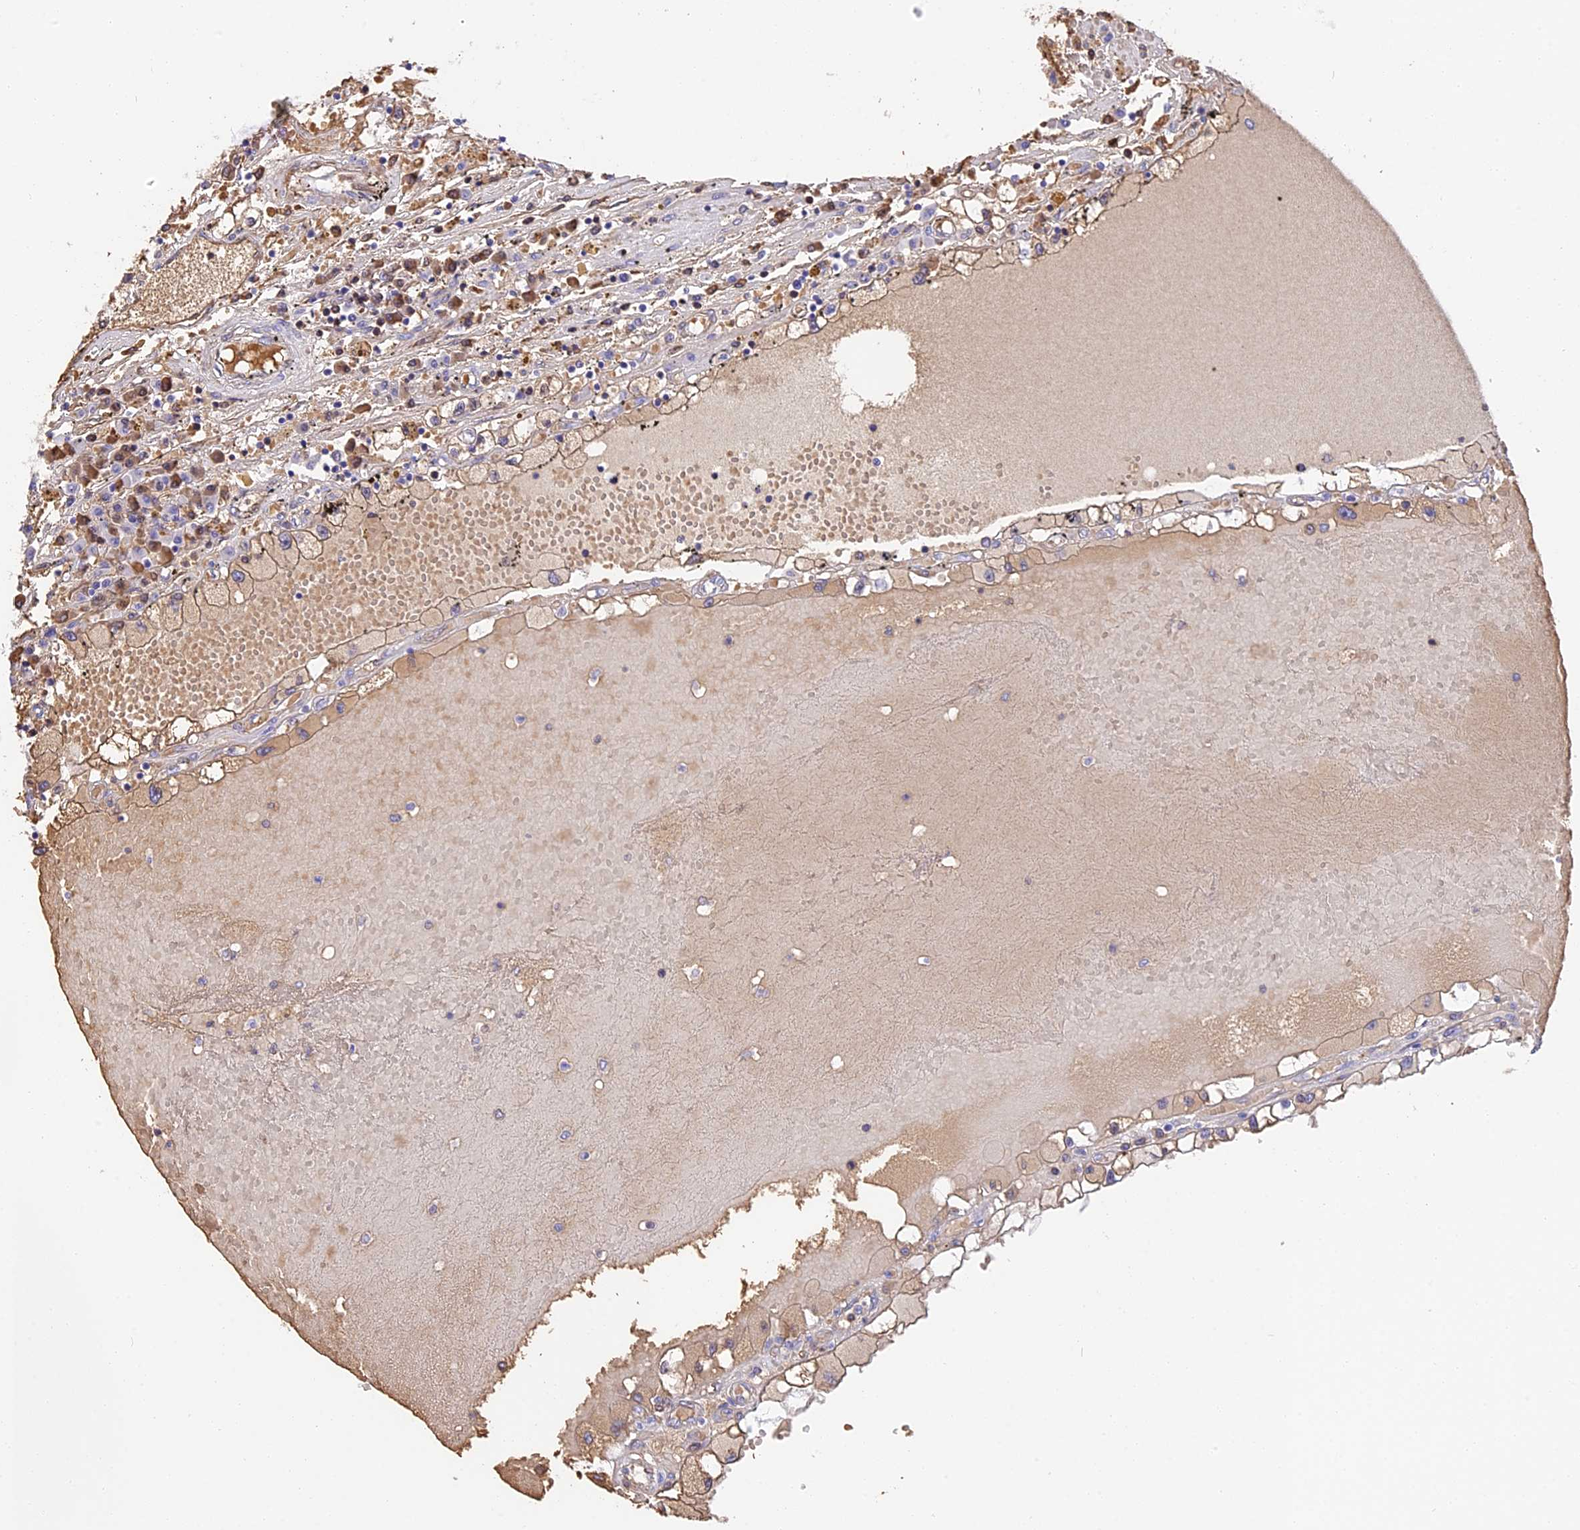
{"staining": {"intensity": "weak", "quantity": "<25%", "location": "cytoplasmic/membranous"}, "tissue": "renal cancer", "cell_type": "Tumor cells", "image_type": "cancer", "snomed": [{"axis": "morphology", "description": "Adenocarcinoma, NOS"}, {"axis": "topography", "description": "Kidney"}], "caption": "This photomicrograph is of adenocarcinoma (renal) stained with IHC to label a protein in brown with the nuclei are counter-stained blue. There is no staining in tumor cells.", "gene": "TNNC2", "patient": {"sex": "male", "age": 56}}